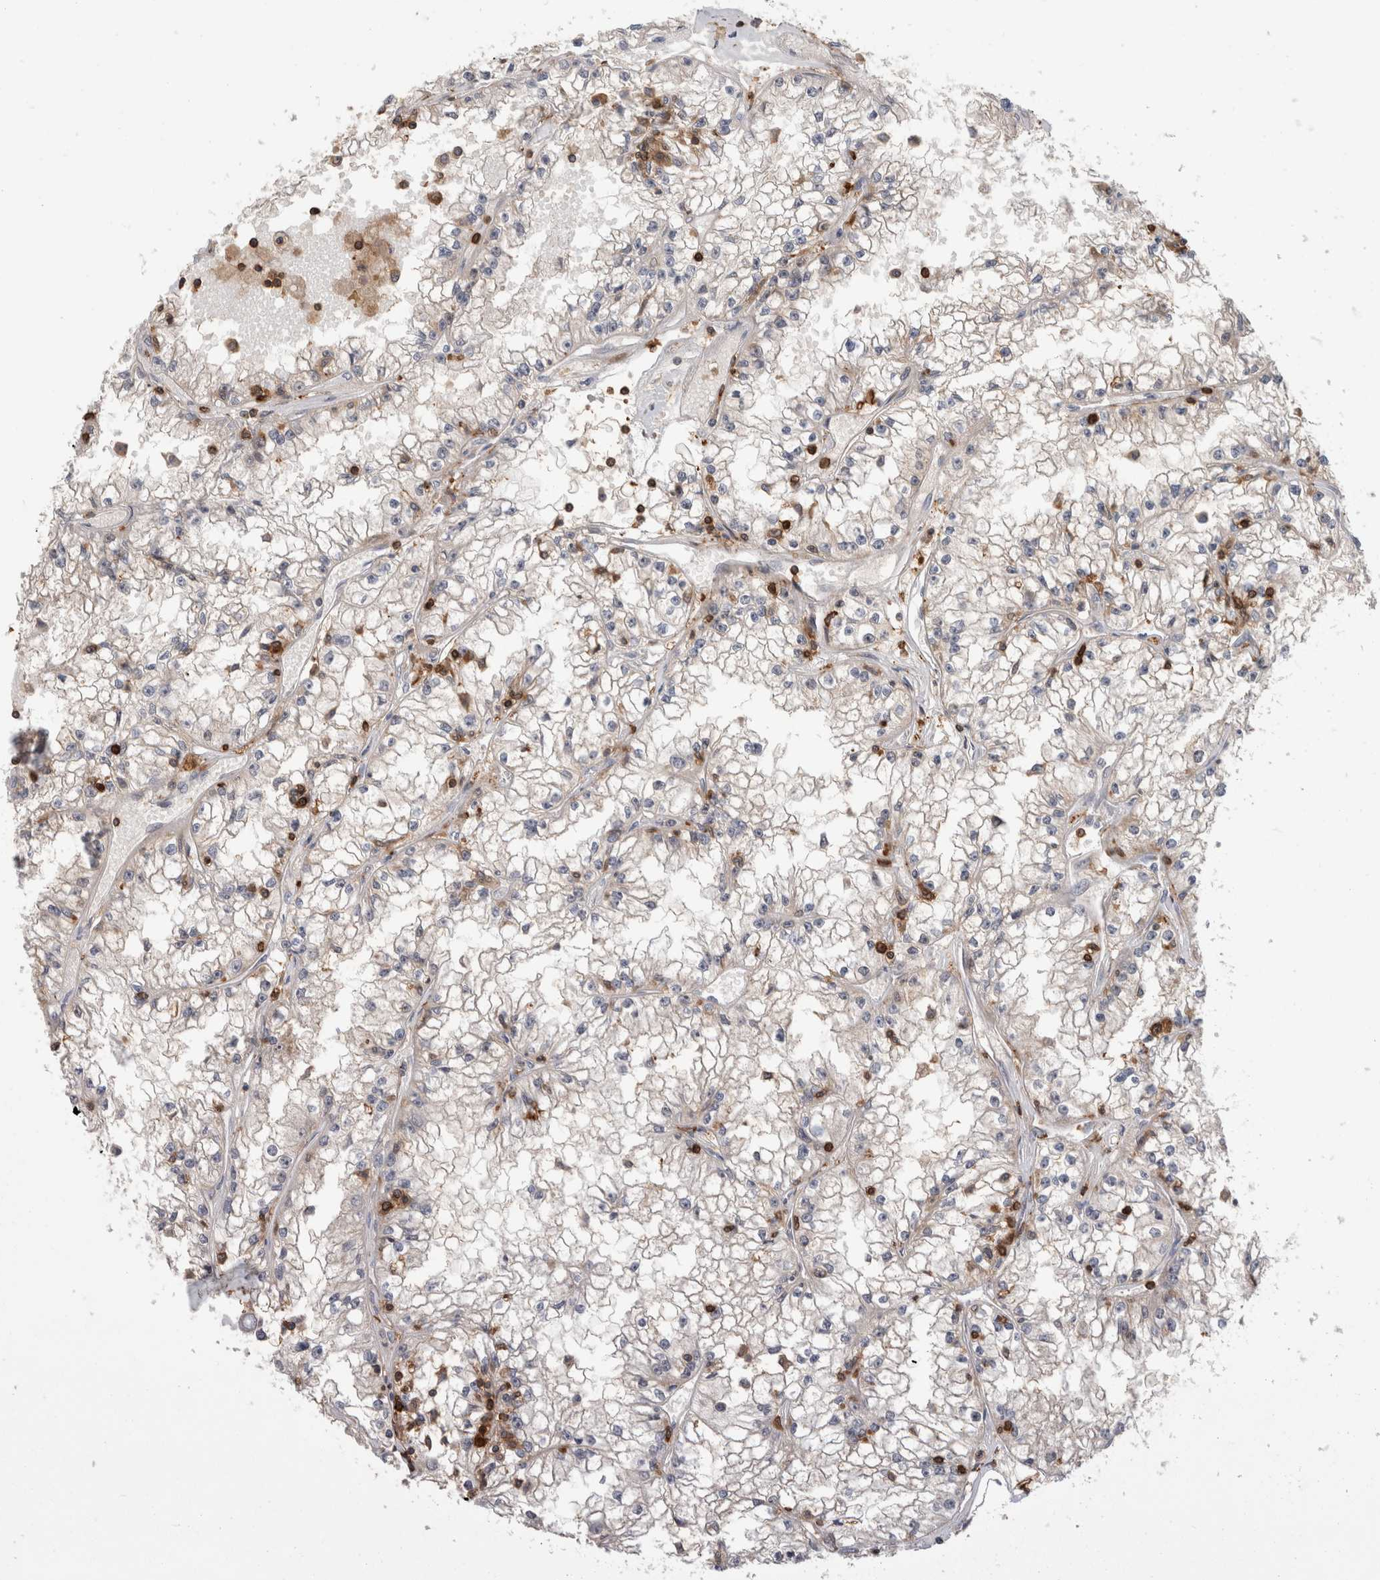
{"staining": {"intensity": "negative", "quantity": "none", "location": "none"}, "tissue": "renal cancer", "cell_type": "Tumor cells", "image_type": "cancer", "snomed": [{"axis": "morphology", "description": "Adenocarcinoma, NOS"}, {"axis": "topography", "description": "Kidney"}], "caption": "Tumor cells show no significant protein expression in adenocarcinoma (renal).", "gene": "GFRA2", "patient": {"sex": "male", "age": 56}}